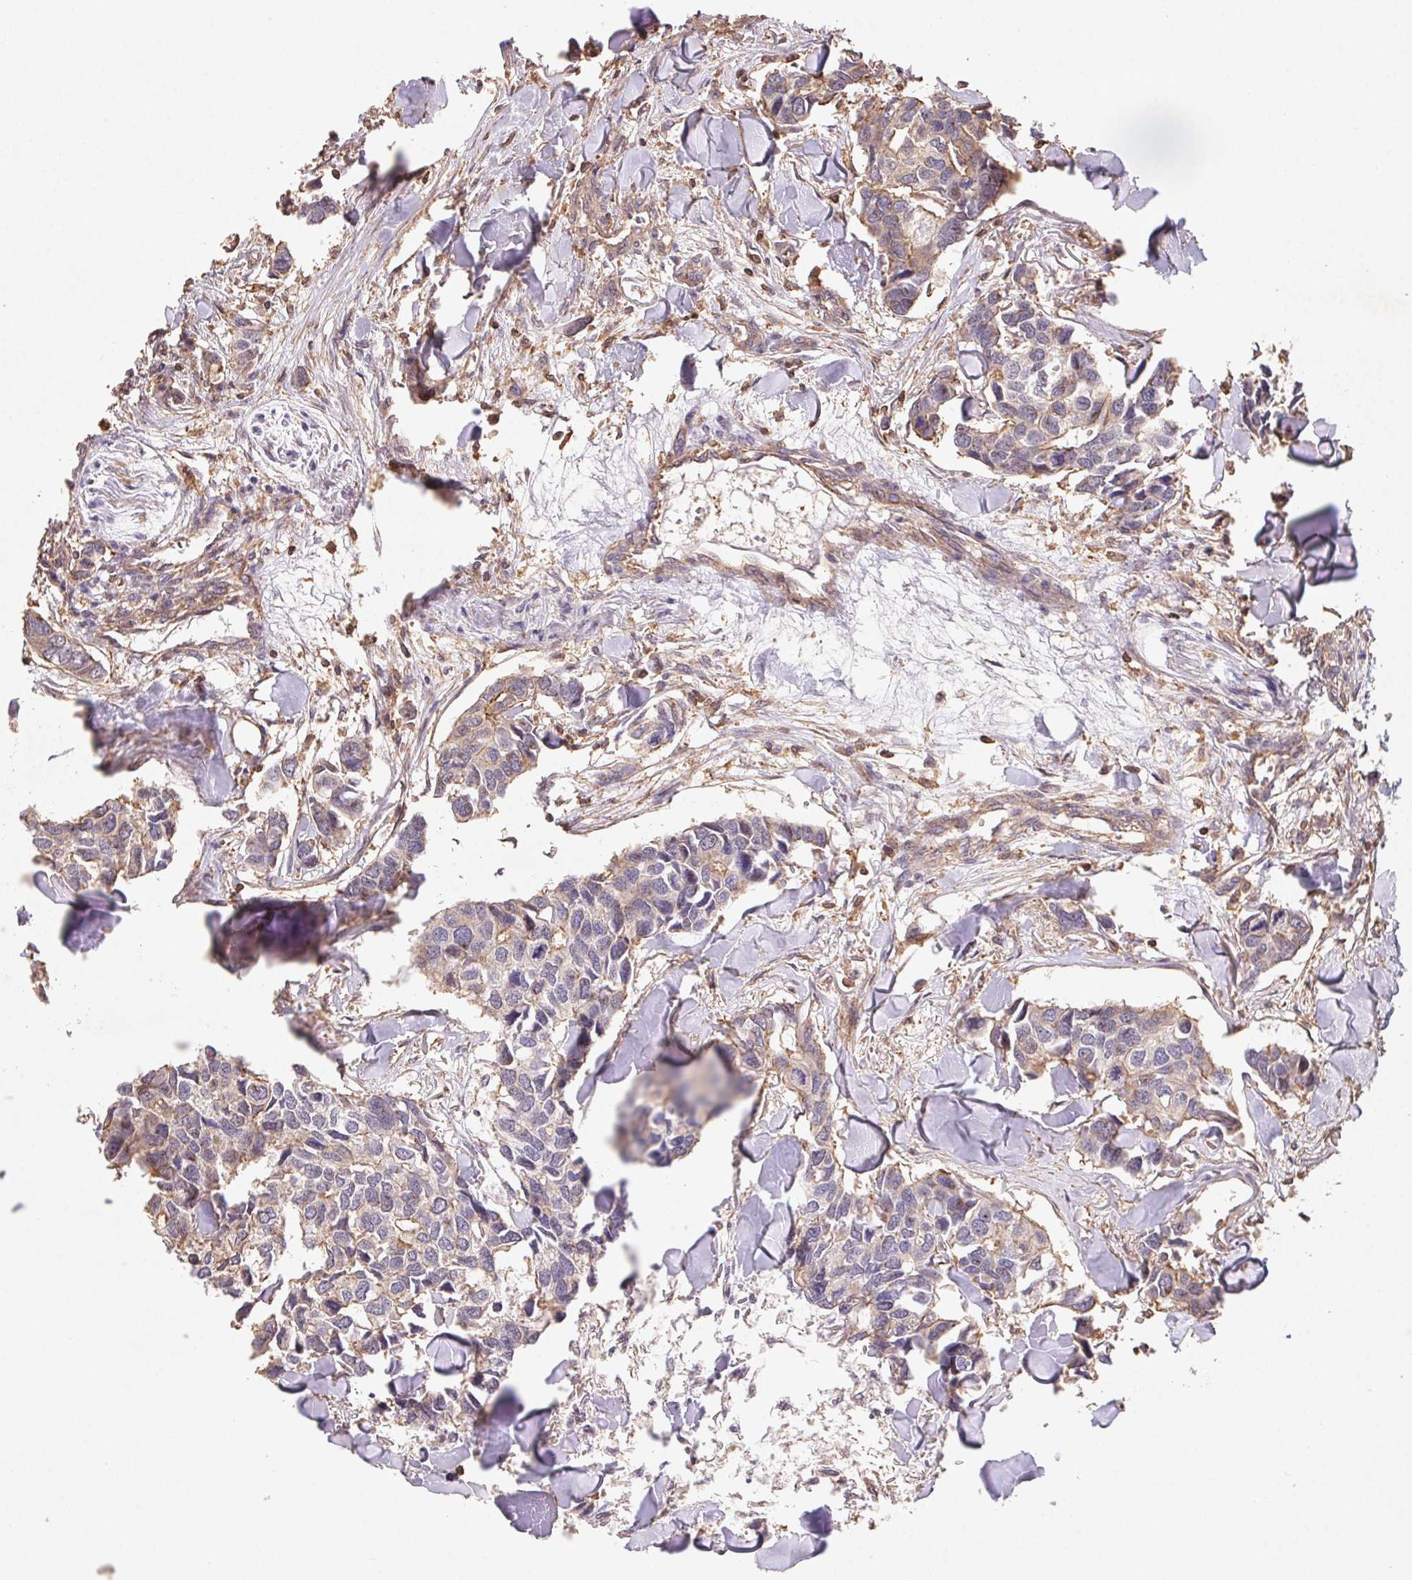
{"staining": {"intensity": "weak", "quantity": "<25%", "location": "cytoplasmic/membranous"}, "tissue": "breast cancer", "cell_type": "Tumor cells", "image_type": "cancer", "snomed": [{"axis": "morphology", "description": "Duct carcinoma"}, {"axis": "topography", "description": "Breast"}], "caption": "Immunohistochemistry of human breast cancer (intraductal carcinoma) shows no positivity in tumor cells.", "gene": "ATG10", "patient": {"sex": "female", "age": 83}}